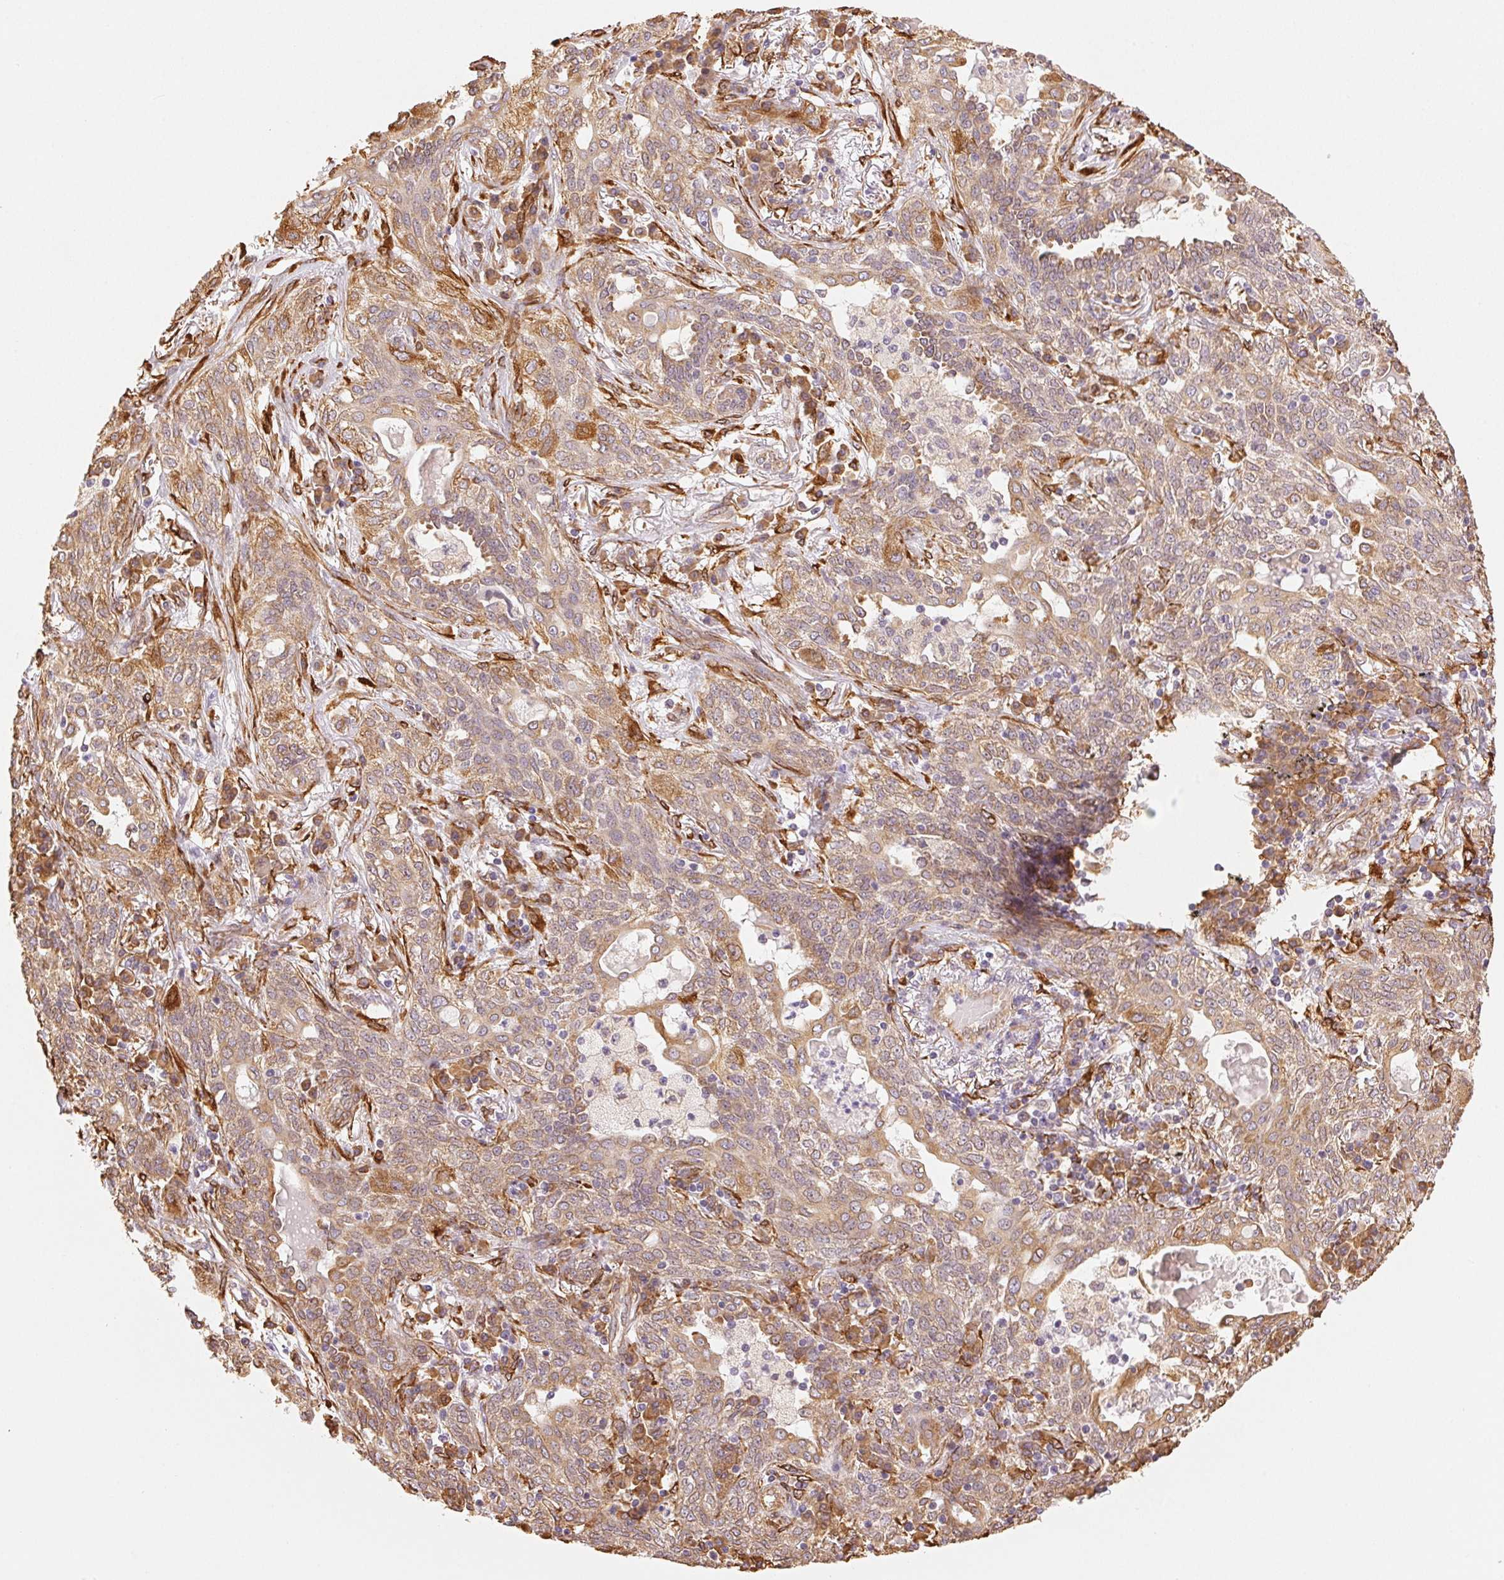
{"staining": {"intensity": "moderate", "quantity": ">75%", "location": "cytoplasmic/membranous"}, "tissue": "lung cancer", "cell_type": "Tumor cells", "image_type": "cancer", "snomed": [{"axis": "morphology", "description": "Squamous cell carcinoma, NOS"}, {"axis": "topography", "description": "Lung"}], "caption": "The photomicrograph displays a brown stain indicating the presence of a protein in the cytoplasmic/membranous of tumor cells in lung cancer (squamous cell carcinoma). (Brightfield microscopy of DAB IHC at high magnification).", "gene": "RCN3", "patient": {"sex": "female", "age": 70}}